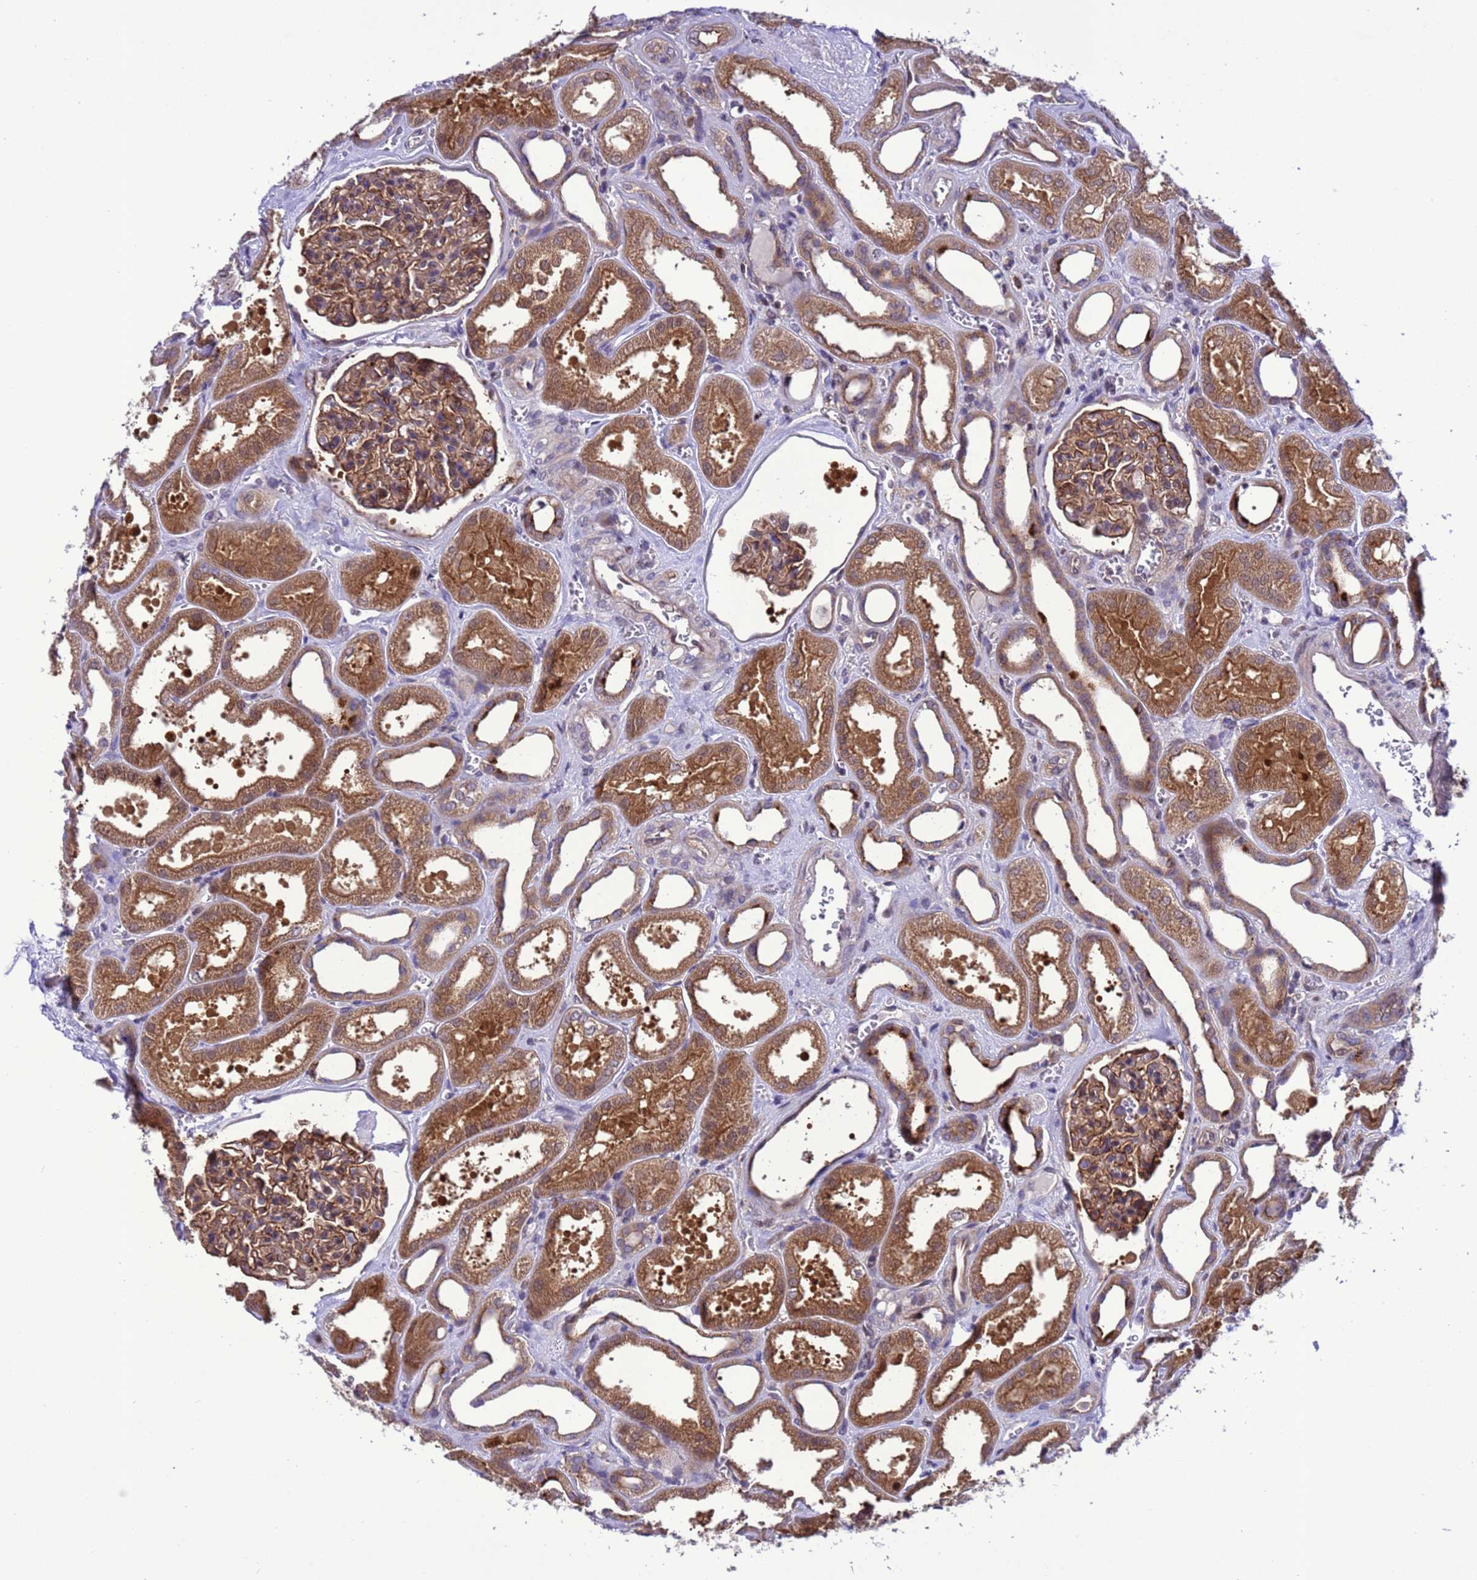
{"staining": {"intensity": "moderate", "quantity": ">75%", "location": "cytoplasmic/membranous"}, "tissue": "kidney", "cell_type": "Cells in glomeruli", "image_type": "normal", "snomed": [{"axis": "morphology", "description": "Normal tissue, NOS"}, {"axis": "morphology", "description": "Adenocarcinoma, NOS"}, {"axis": "topography", "description": "Kidney"}], "caption": "A brown stain highlights moderate cytoplasmic/membranous staining of a protein in cells in glomeruli of unremarkable kidney. The protein of interest is stained brown, and the nuclei are stained in blue (DAB (3,3'-diaminobenzidine) IHC with brightfield microscopy, high magnification).", "gene": "RASD1", "patient": {"sex": "female", "age": 68}}